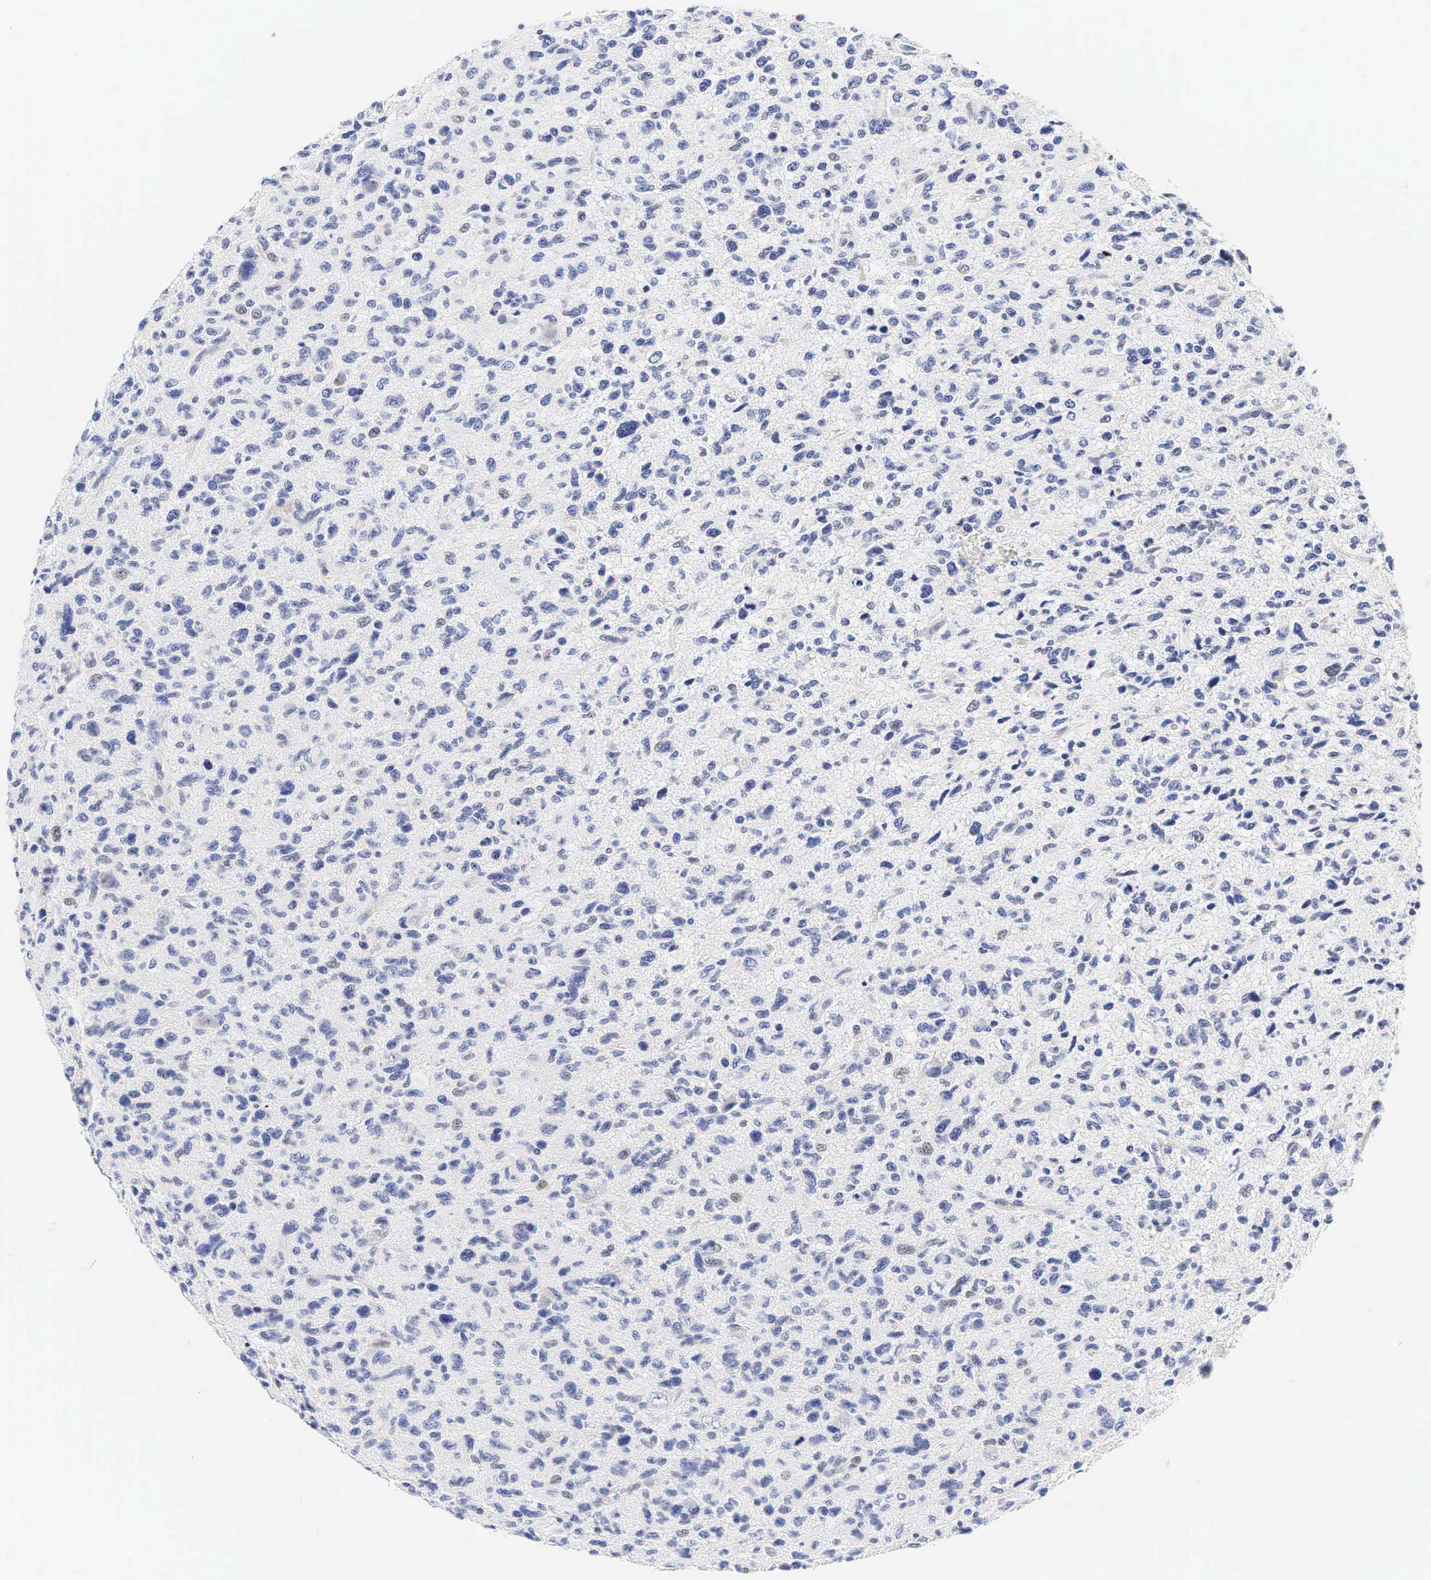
{"staining": {"intensity": "negative", "quantity": "none", "location": "none"}, "tissue": "glioma", "cell_type": "Tumor cells", "image_type": "cancer", "snomed": [{"axis": "morphology", "description": "Glioma, malignant, High grade"}, {"axis": "topography", "description": "Brain"}], "caption": "An immunohistochemistry (IHC) micrograph of malignant glioma (high-grade) is shown. There is no staining in tumor cells of malignant glioma (high-grade).", "gene": "AR", "patient": {"sex": "female", "age": 60}}